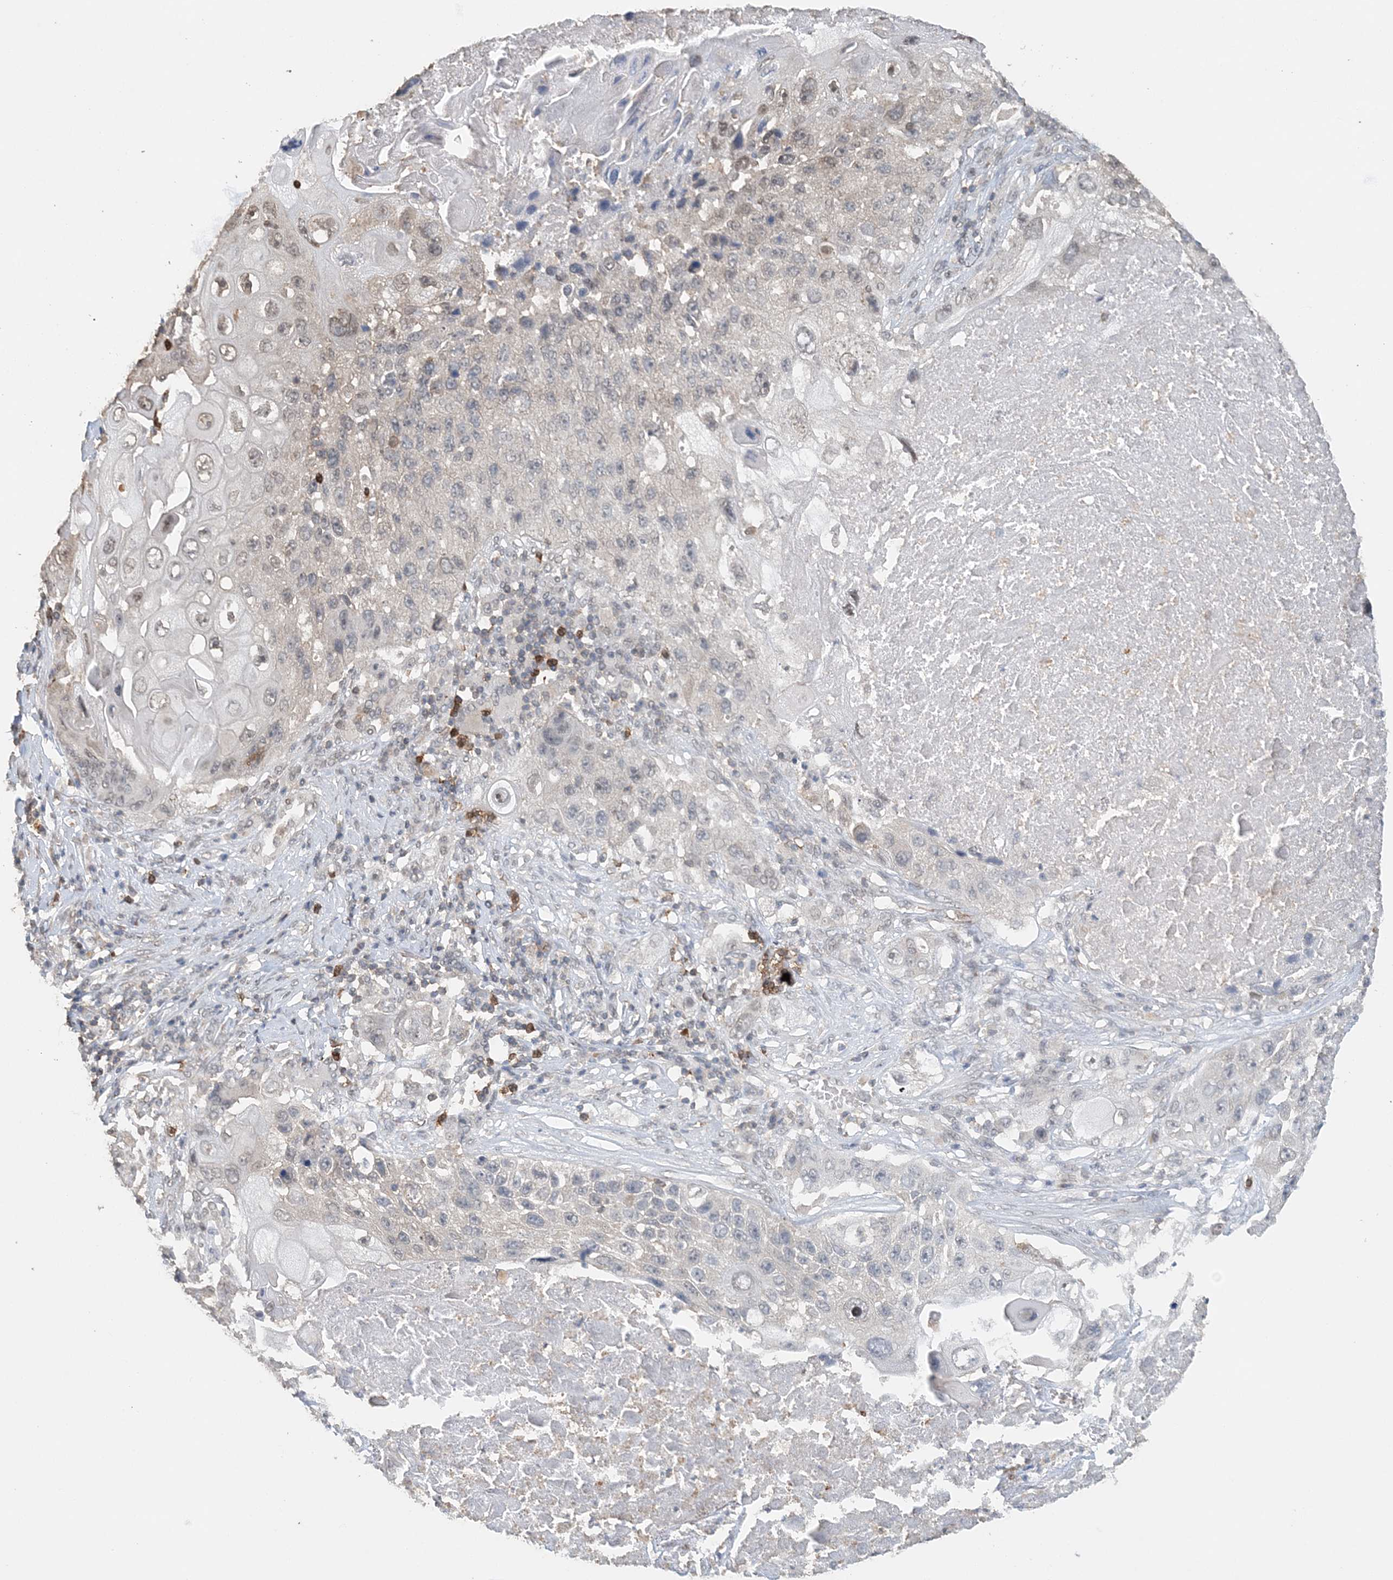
{"staining": {"intensity": "negative", "quantity": "none", "location": "none"}, "tissue": "lung cancer", "cell_type": "Tumor cells", "image_type": "cancer", "snomed": [{"axis": "morphology", "description": "Squamous cell carcinoma, NOS"}, {"axis": "topography", "description": "Lung"}], "caption": "There is no significant staining in tumor cells of lung squamous cell carcinoma.", "gene": "FAM110A", "patient": {"sex": "male", "age": 61}}